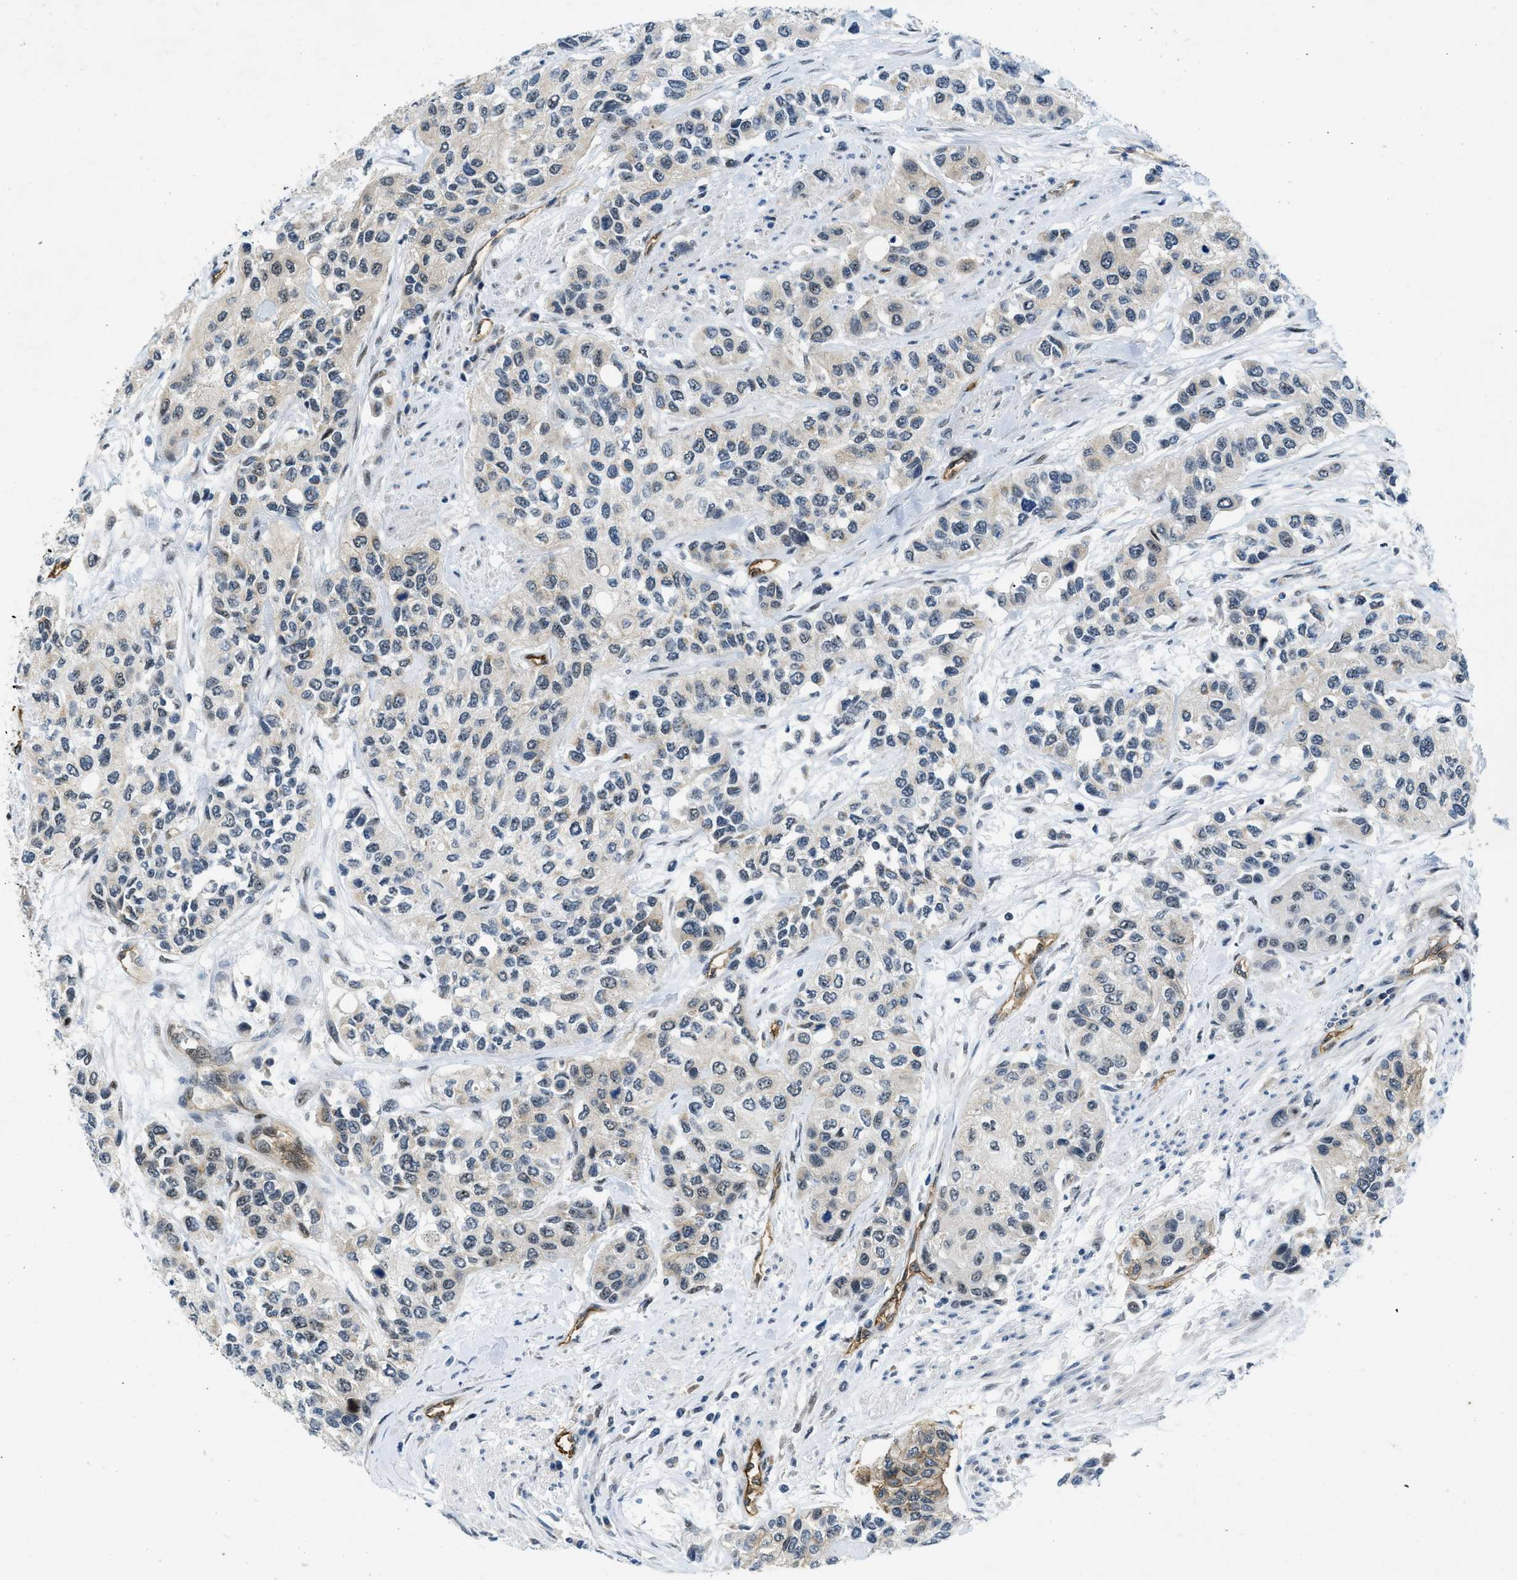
{"staining": {"intensity": "negative", "quantity": "none", "location": "none"}, "tissue": "urothelial cancer", "cell_type": "Tumor cells", "image_type": "cancer", "snomed": [{"axis": "morphology", "description": "Urothelial carcinoma, High grade"}, {"axis": "topography", "description": "Urinary bladder"}], "caption": "Immunohistochemistry (IHC) micrograph of neoplastic tissue: human urothelial carcinoma (high-grade) stained with DAB (3,3'-diaminobenzidine) displays no significant protein staining in tumor cells.", "gene": "SLCO2A1", "patient": {"sex": "female", "age": 56}}